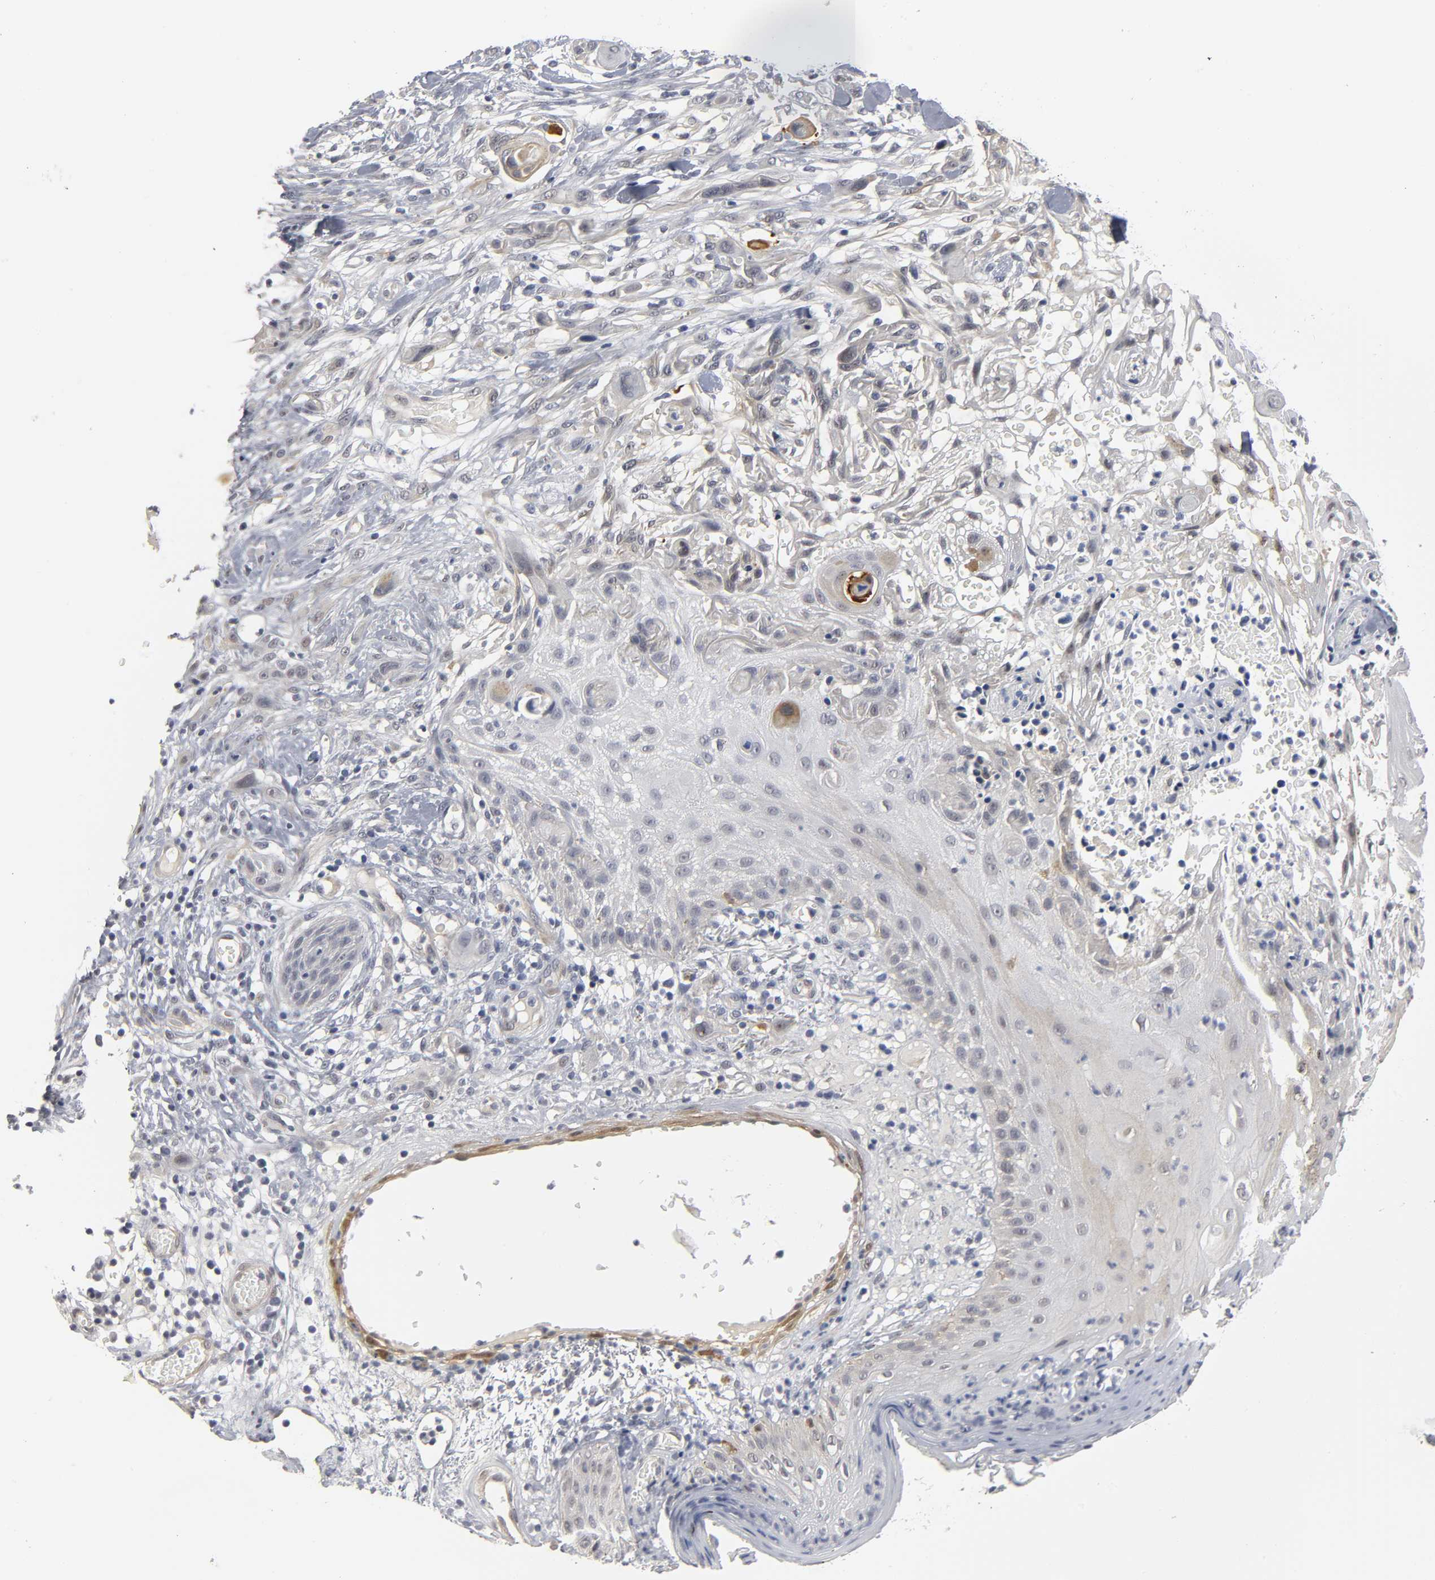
{"staining": {"intensity": "weak", "quantity": "<25%", "location": "cytoplasmic/membranous"}, "tissue": "skin cancer", "cell_type": "Tumor cells", "image_type": "cancer", "snomed": [{"axis": "morphology", "description": "Normal tissue, NOS"}, {"axis": "morphology", "description": "Squamous cell carcinoma, NOS"}, {"axis": "topography", "description": "Skin"}], "caption": "DAB (3,3'-diaminobenzidine) immunohistochemical staining of human skin cancer displays no significant staining in tumor cells.", "gene": "PDLIM3", "patient": {"sex": "female", "age": 59}}